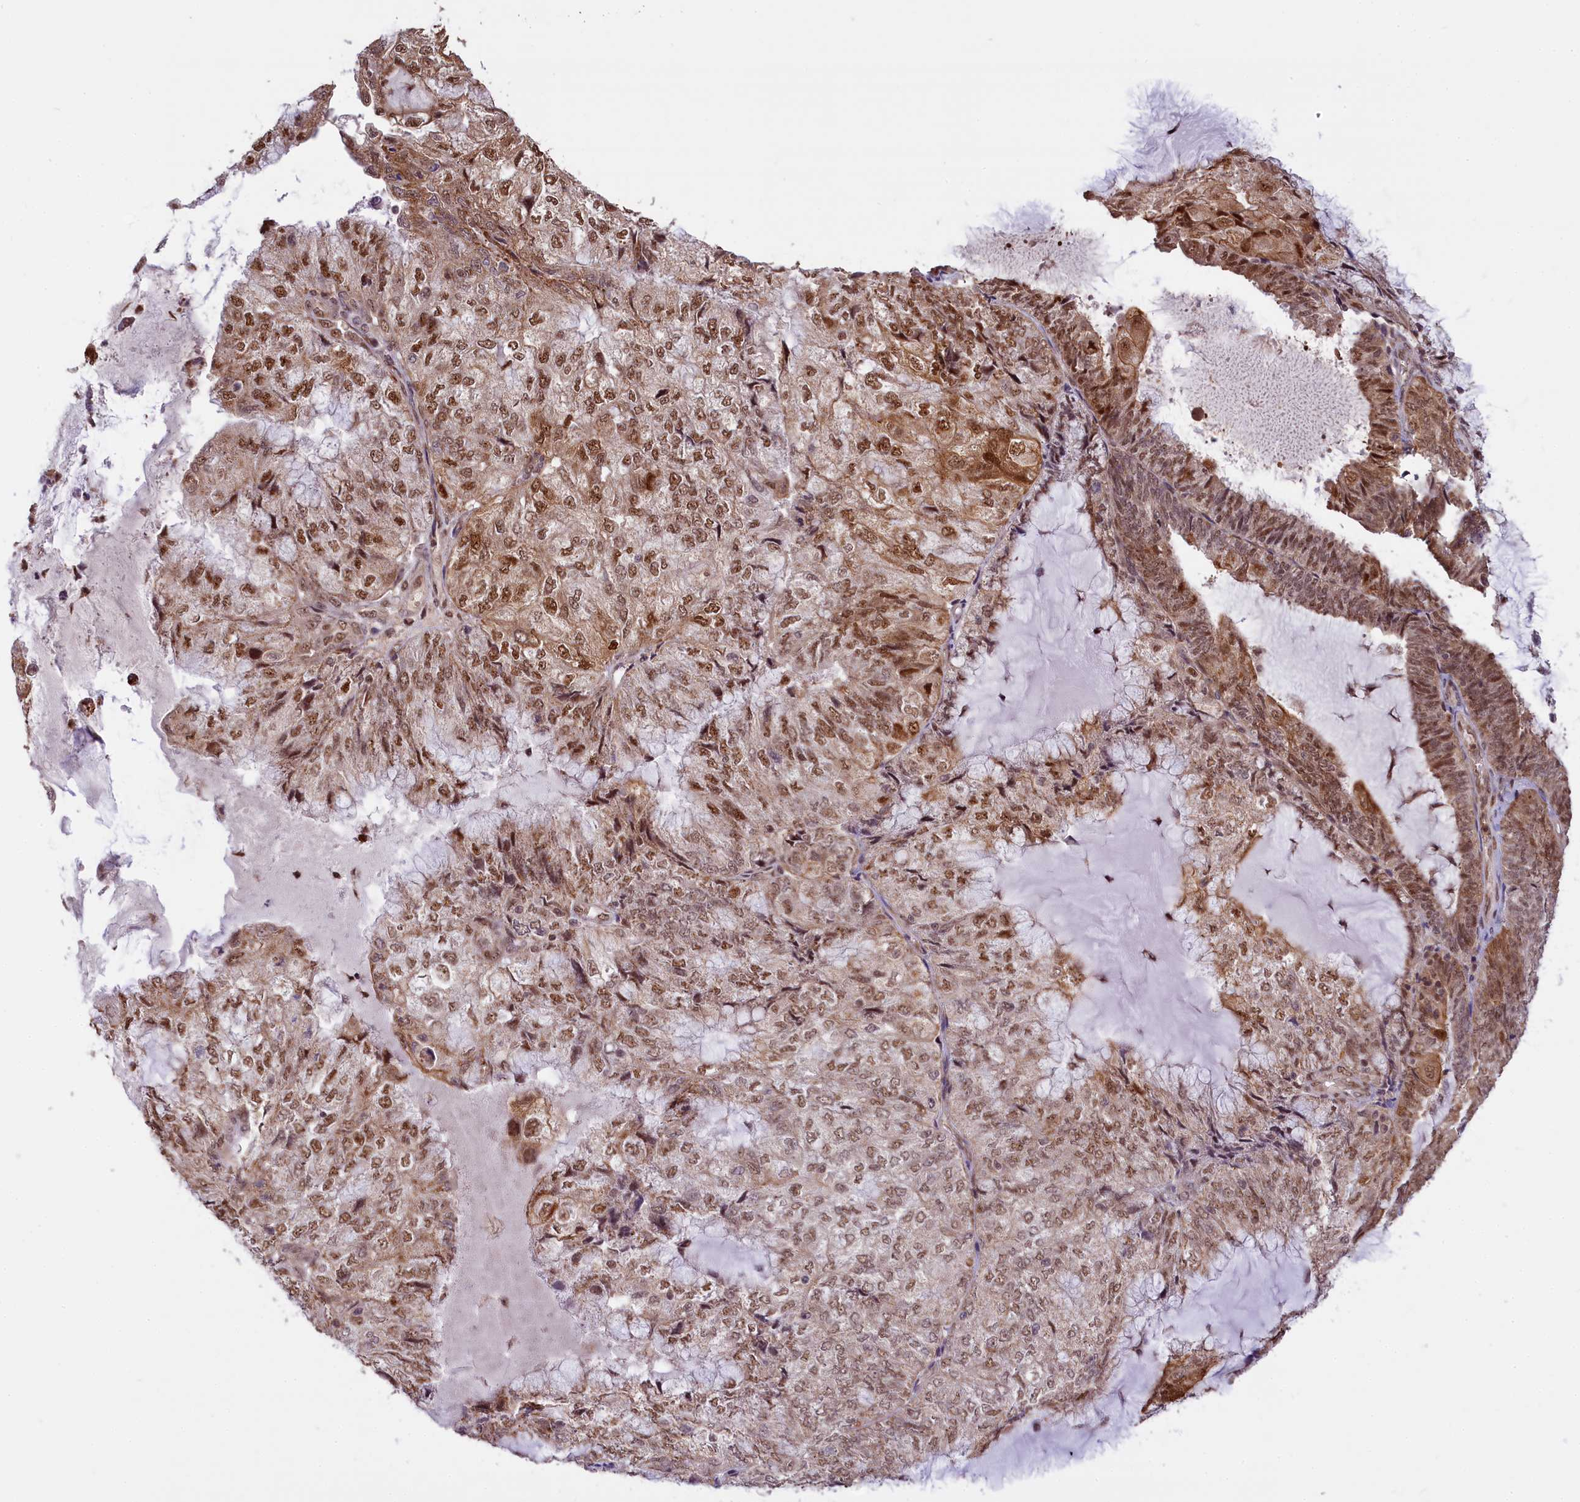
{"staining": {"intensity": "moderate", "quantity": ">75%", "location": "cytoplasmic/membranous,nuclear"}, "tissue": "endometrial cancer", "cell_type": "Tumor cells", "image_type": "cancer", "snomed": [{"axis": "morphology", "description": "Adenocarcinoma, NOS"}, {"axis": "topography", "description": "Endometrium"}], "caption": "A micrograph of endometrial cancer stained for a protein shows moderate cytoplasmic/membranous and nuclear brown staining in tumor cells. (DAB (3,3'-diaminobenzidine) IHC, brown staining for protein, blue staining for nuclei).", "gene": "CARD8", "patient": {"sex": "female", "age": 81}}